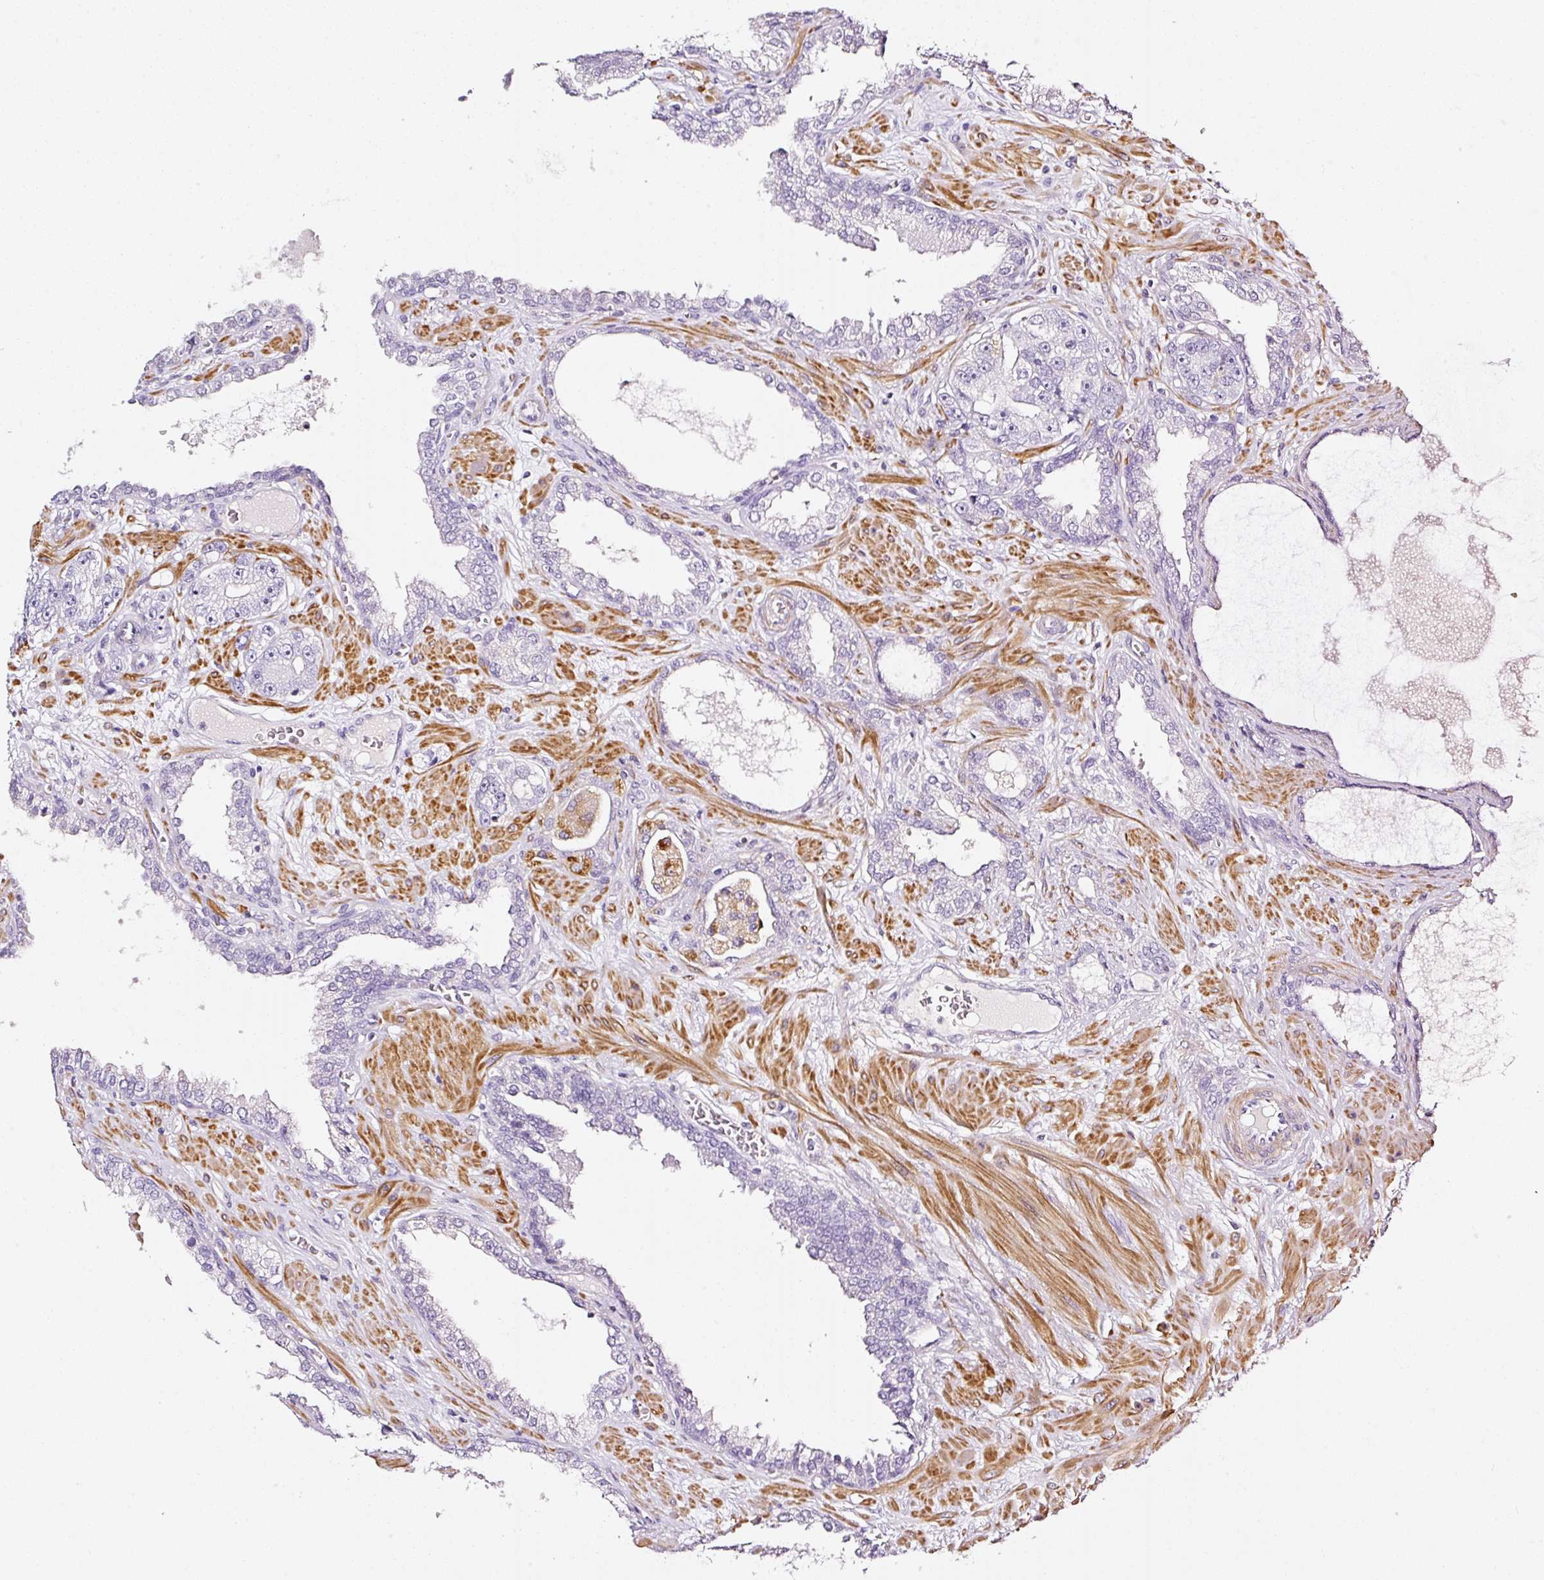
{"staining": {"intensity": "negative", "quantity": "none", "location": "none"}, "tissue": "prostate cancer", "cell_type": "Tumor cells", "image_type": "cancer", "snomed": [{"axis": "morphology", "description": "Adenocarcinoma, High grade"}, {"axis": "topography", "description": "Prostate"}], "caption": "IHC of prostate high-grade adenocarcinoma reveals no staining in tumor cells. Nuclei are stained in blue.", "gene": "CYB561A3", "patient": {"sex": "male", "age": 71}}